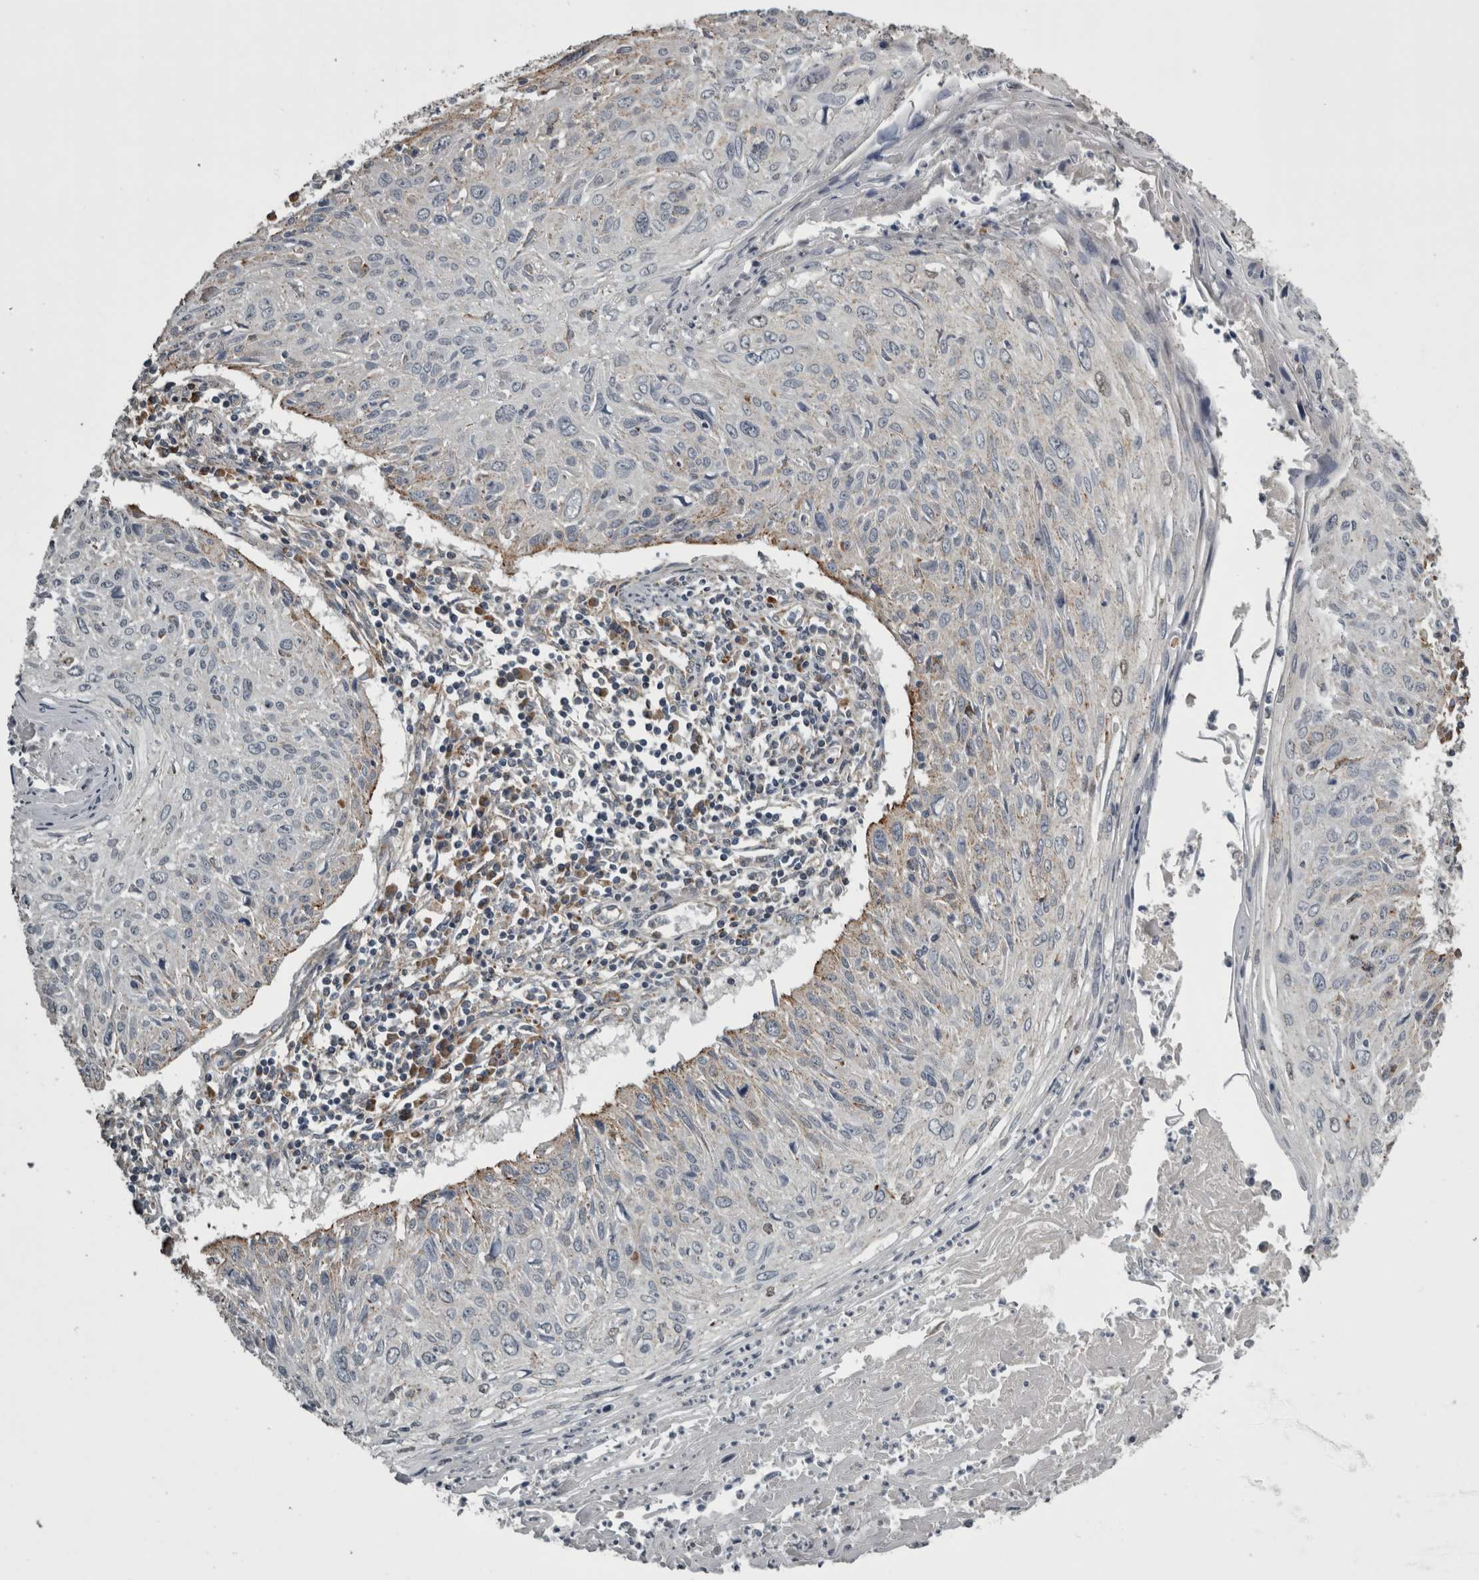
{"staining": {"intensity": "weak", "quantity": "<25%", "location": "cytoplasmic/membranous"}, "tissue": "cervical cancer", "cell_type": "Tumor cells", "image_type": "cancer", "snomed": [{"axis": "morphology", "description": "Squamous cell carcinoma, NOS"}, {"axis": "topography", "description": "Cervix"}], "caption": "Cervical squamous cell carcinoma was stained to show a protein in brown. There is no significant staining in tumor cells.", "gene": "FRK", "patient": {"sex": "female", "age": 51}}